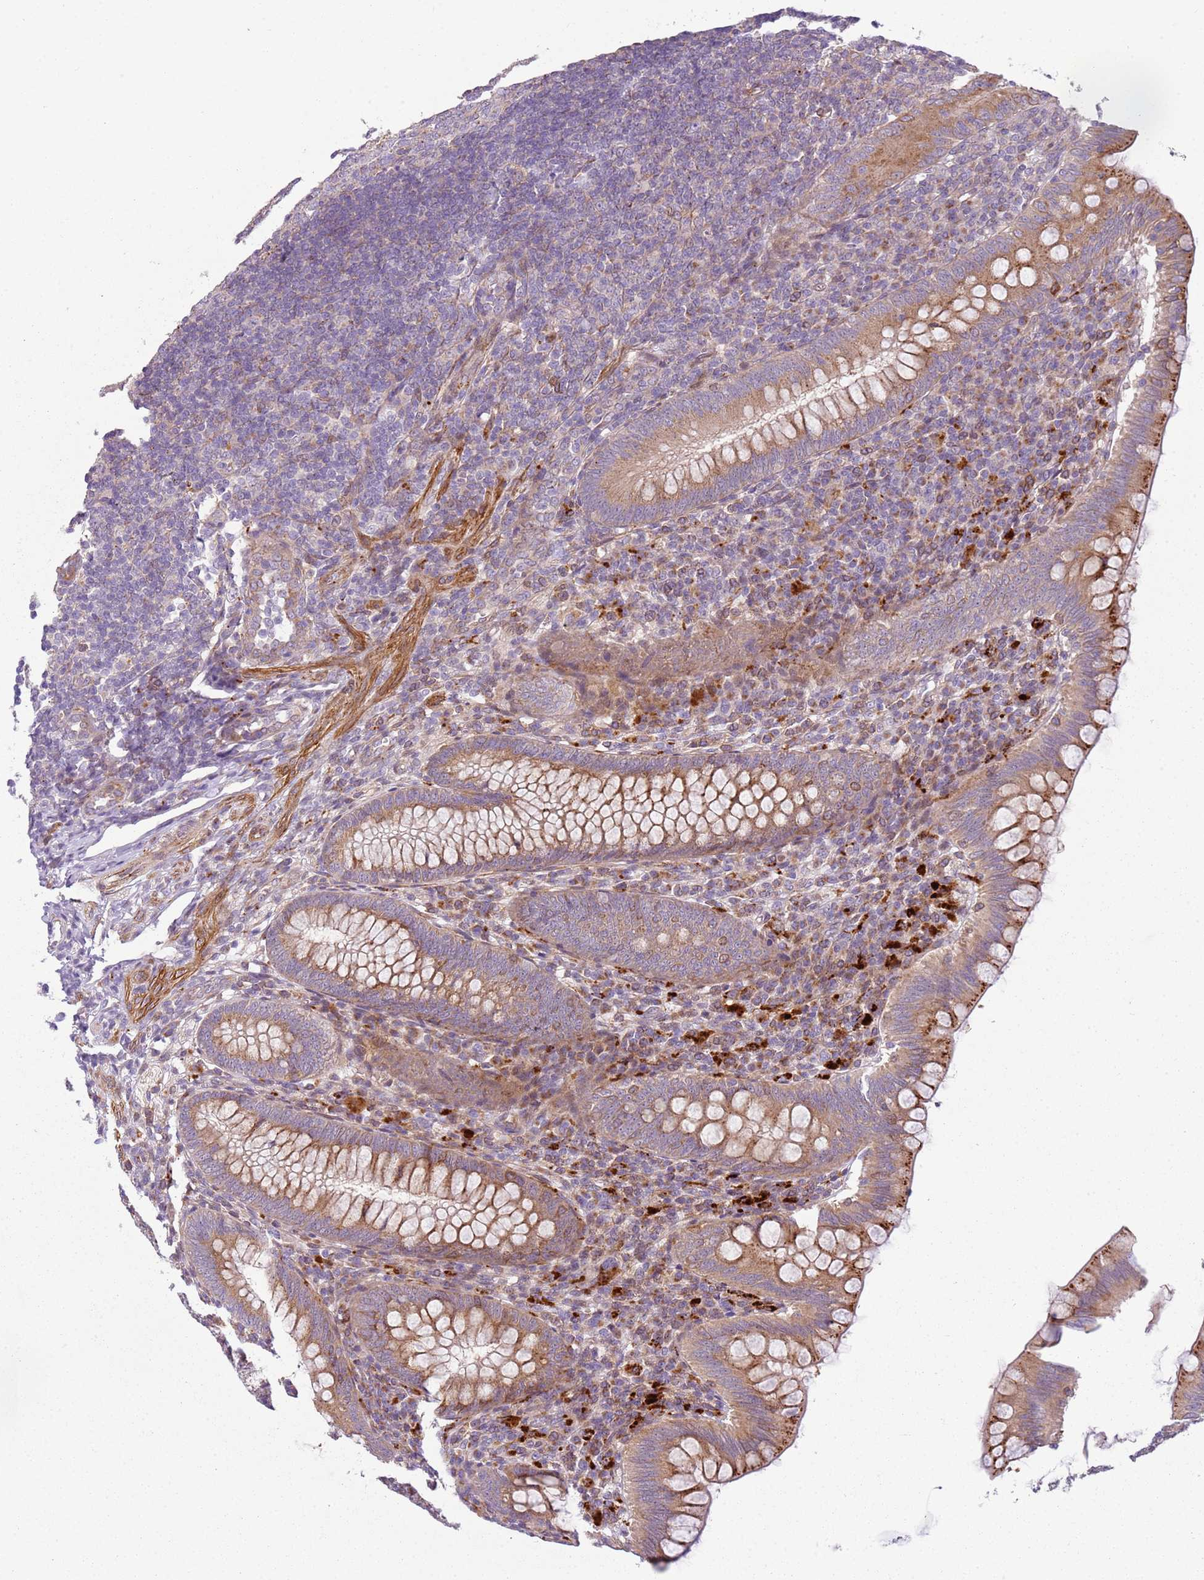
{"staining": {"intensity": "moderate", "quantity": ">75%", "location": "cytoplasmic/membranous"}, "tissue": "appendix", "cell_type": "Glandular cells", "image_type": "normal", "snomed": [{"axis": "morphology", "description": "Normal tissue, NOS"}, {"axis": "topography", "description": "Appendix"}], "caption": "Glandular cells demonstrate moderate cytoplasmic/membranous expression in about >75% of cells in normal appendix. Immunohistochemistry (ihc) stains the protein in brown and the nuclei are stained blue.", "gene": "PVRIG", "patient": {"sex": "male", "age": 14}}